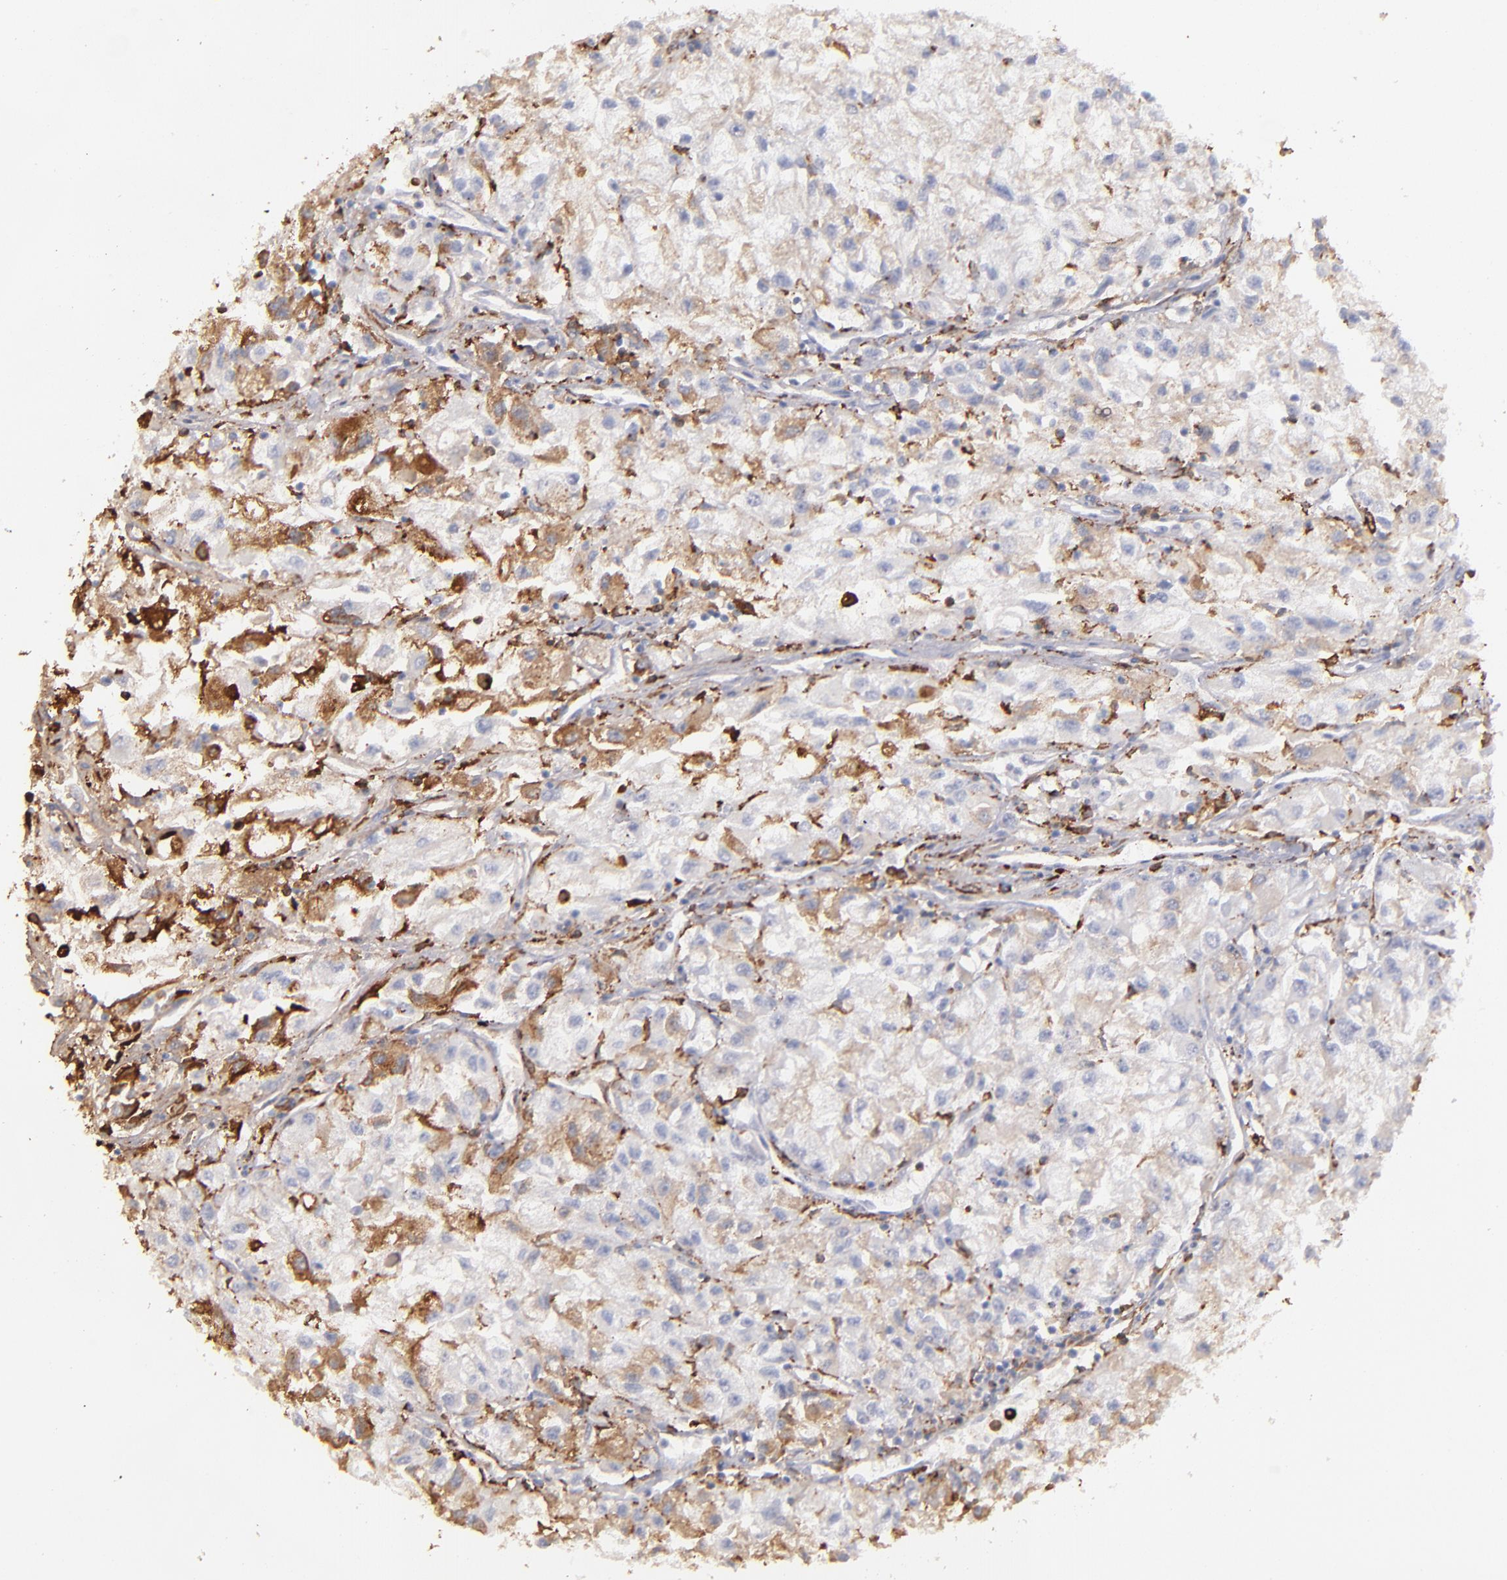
{"staining": {"intensity": "weak", "quantity": "<25%", "location": "cytoplasmic/membranous"}, "tissue": "renal cancer", "cell_type": "Tumor cells", "image_type": "cancer", "snomed": [{"axis": "morphology", "description": "Adenocarcinoma, NOS"}, {"axis": "topography", "description": "Kidney"}], "caption": "Immunohistochemistry micrograph of neoplastic tissue: human renal cancer stained with DAB reveals no significant protein positivity in tumor cells.", "gene": "C1QA", "patient": {"sex": "male", "age": 59}}